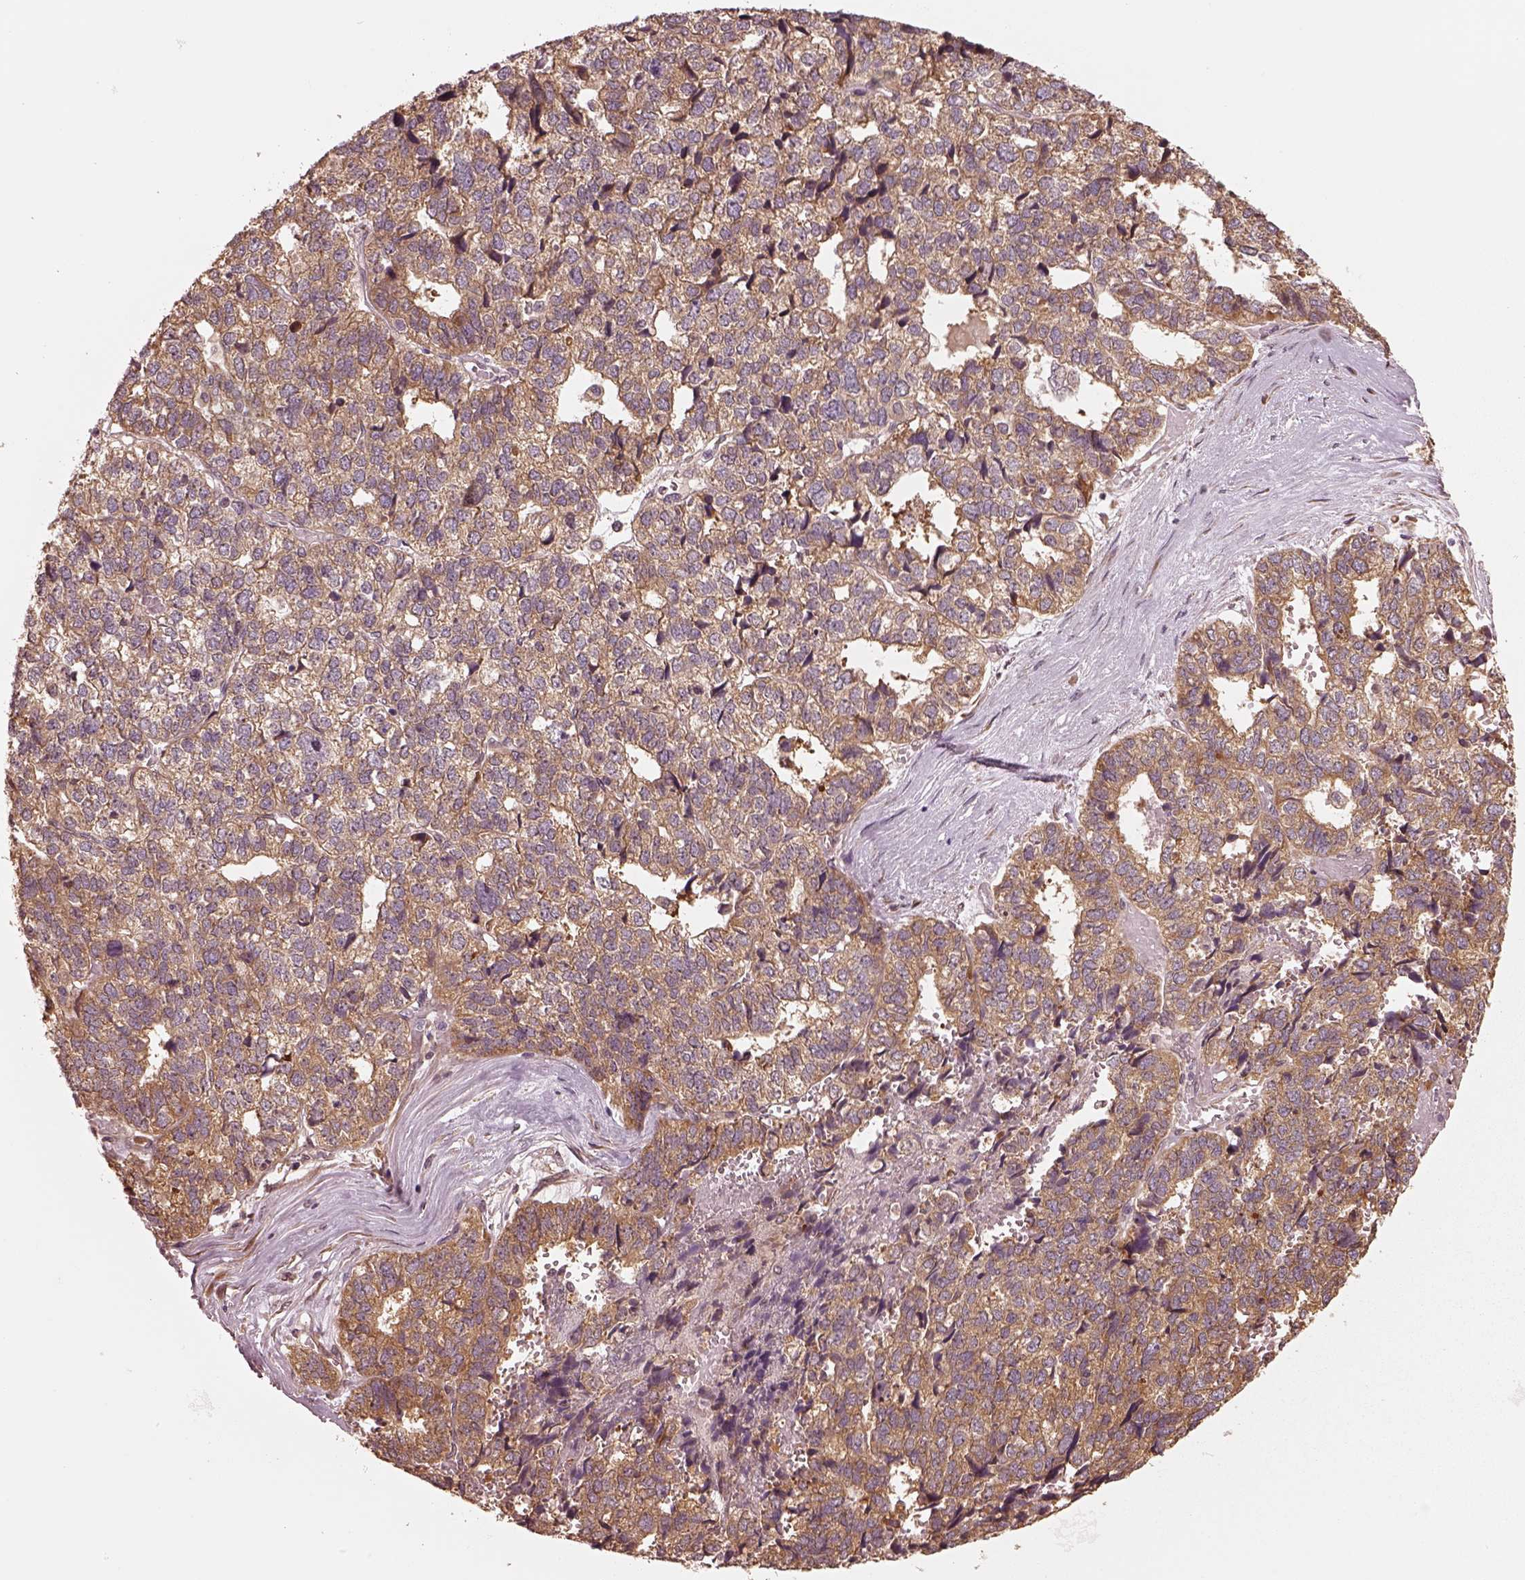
{"staining": {"intensity": "moderate", "quantity": ">75%", "location": "cytoplasmic/membranous"}, "tissue": "stomach cancer", "cell_type": "Tumor cells", "image_type": "cancer", "snomed": [{"axis": "morphology", "description": "Adenocarcinoma, NOS"}, {"axis": "topography", "description": "Stomach"}], "caption": "A medium amount of moderate cytoplasmic/membranous expression is seen in approximately >75% of tumor cells in stomach cancer (adenocarcinoma) tissue.", "gene": "RPS5", "patient": {"sex": "male", "age": 69}}